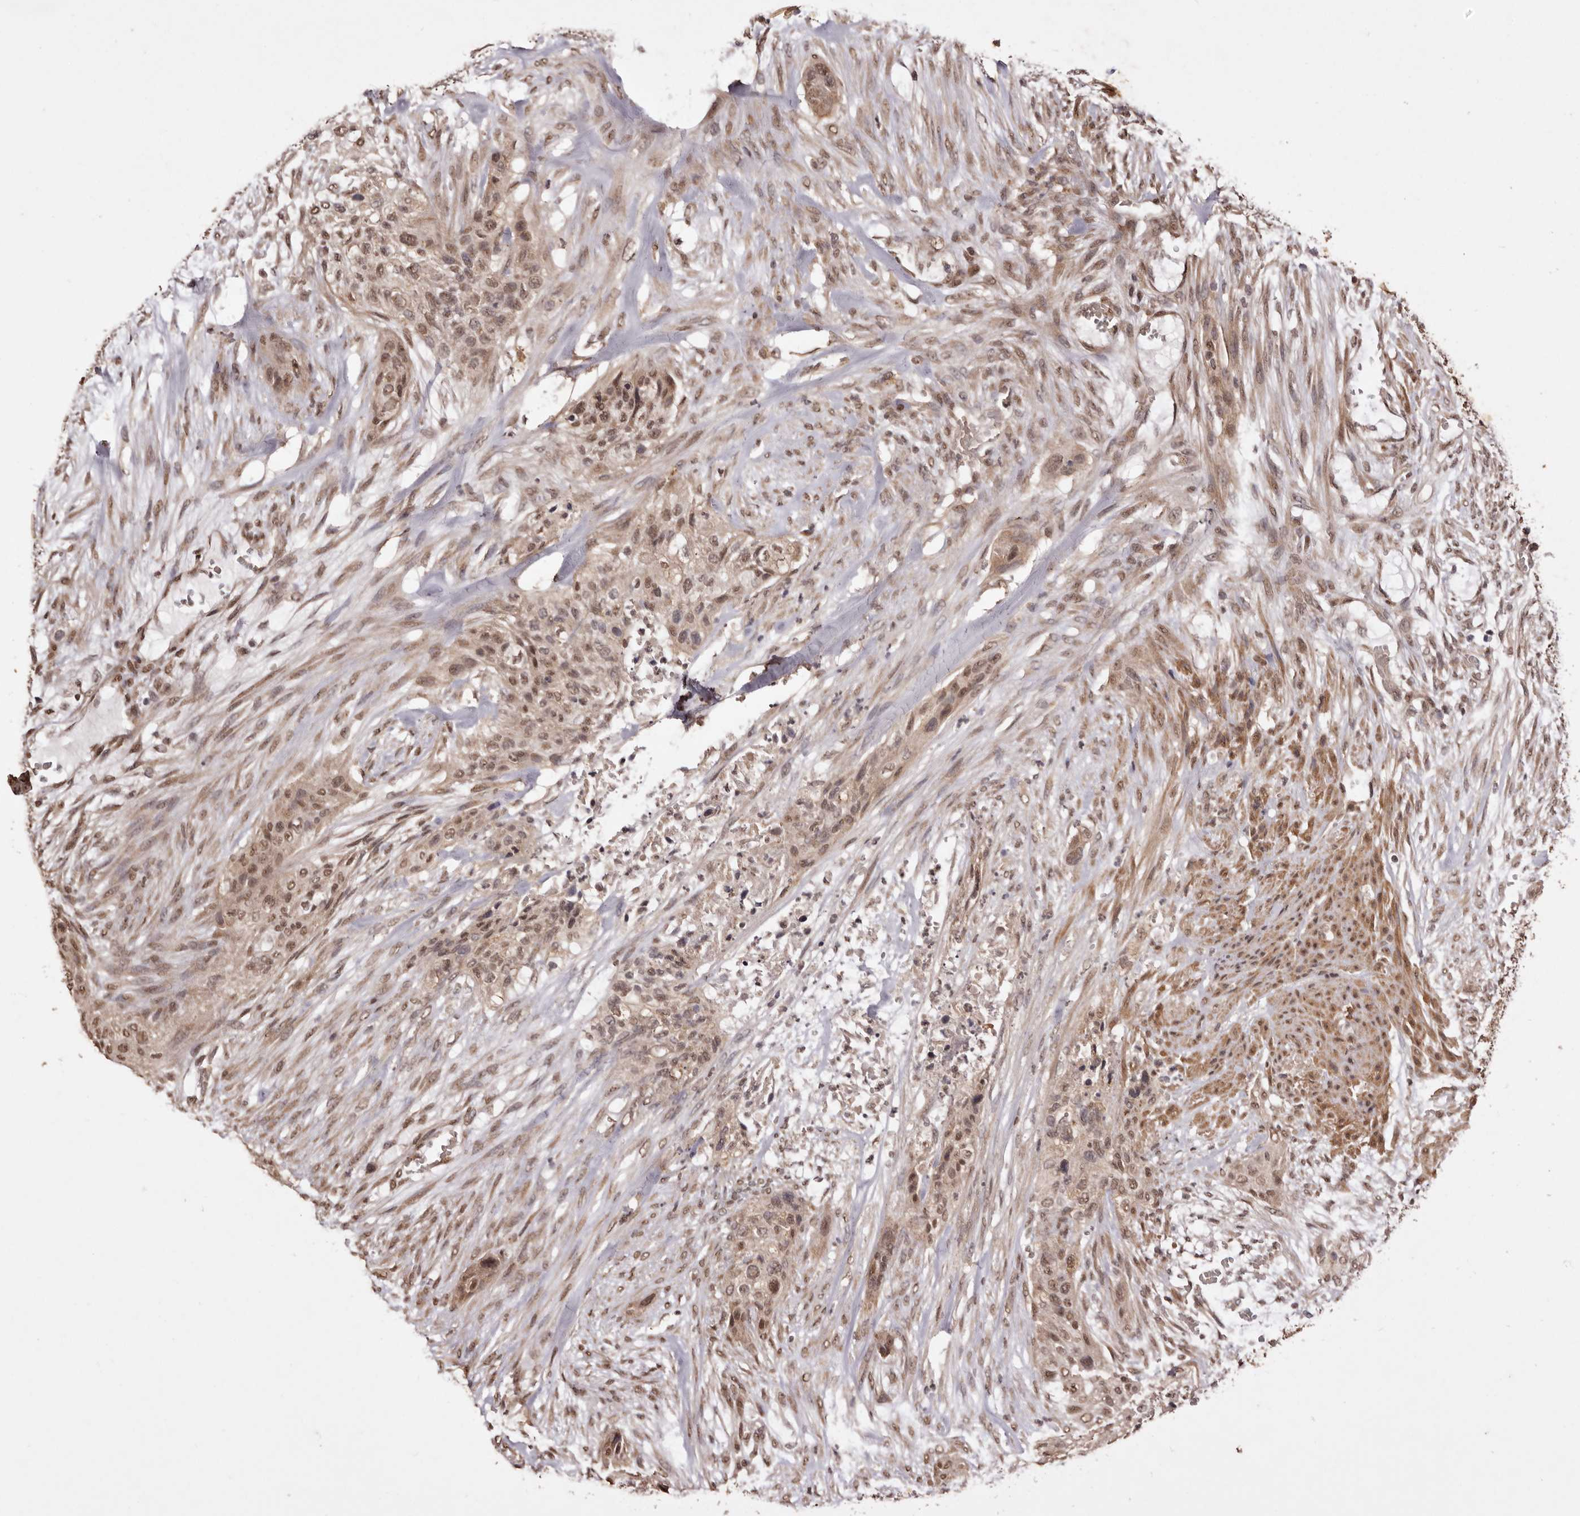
{"staining": {"intensity": "moderate", "quantity": ">75%", "location": "cytoplasmic/membranous,nuclear"}, "tissue": "urothelial cancer", "cell_type": "Tumor cells", "image_type": "cancer", "snomed": [{"axis": "morphology", "description": "Urothelial carcinoma, High grade"}, {"axis": "topography", "description": "Urinary bladder"}], "caption": "A medium amount of moderate cytoplasmic/membranous and nuclear expression is appreciated in about >75% of tumor cells in urothelial carcinoma (high-grade) tissue.", "gene": "NOTCH1", "patient": {"sex": "male", "age": 35}}